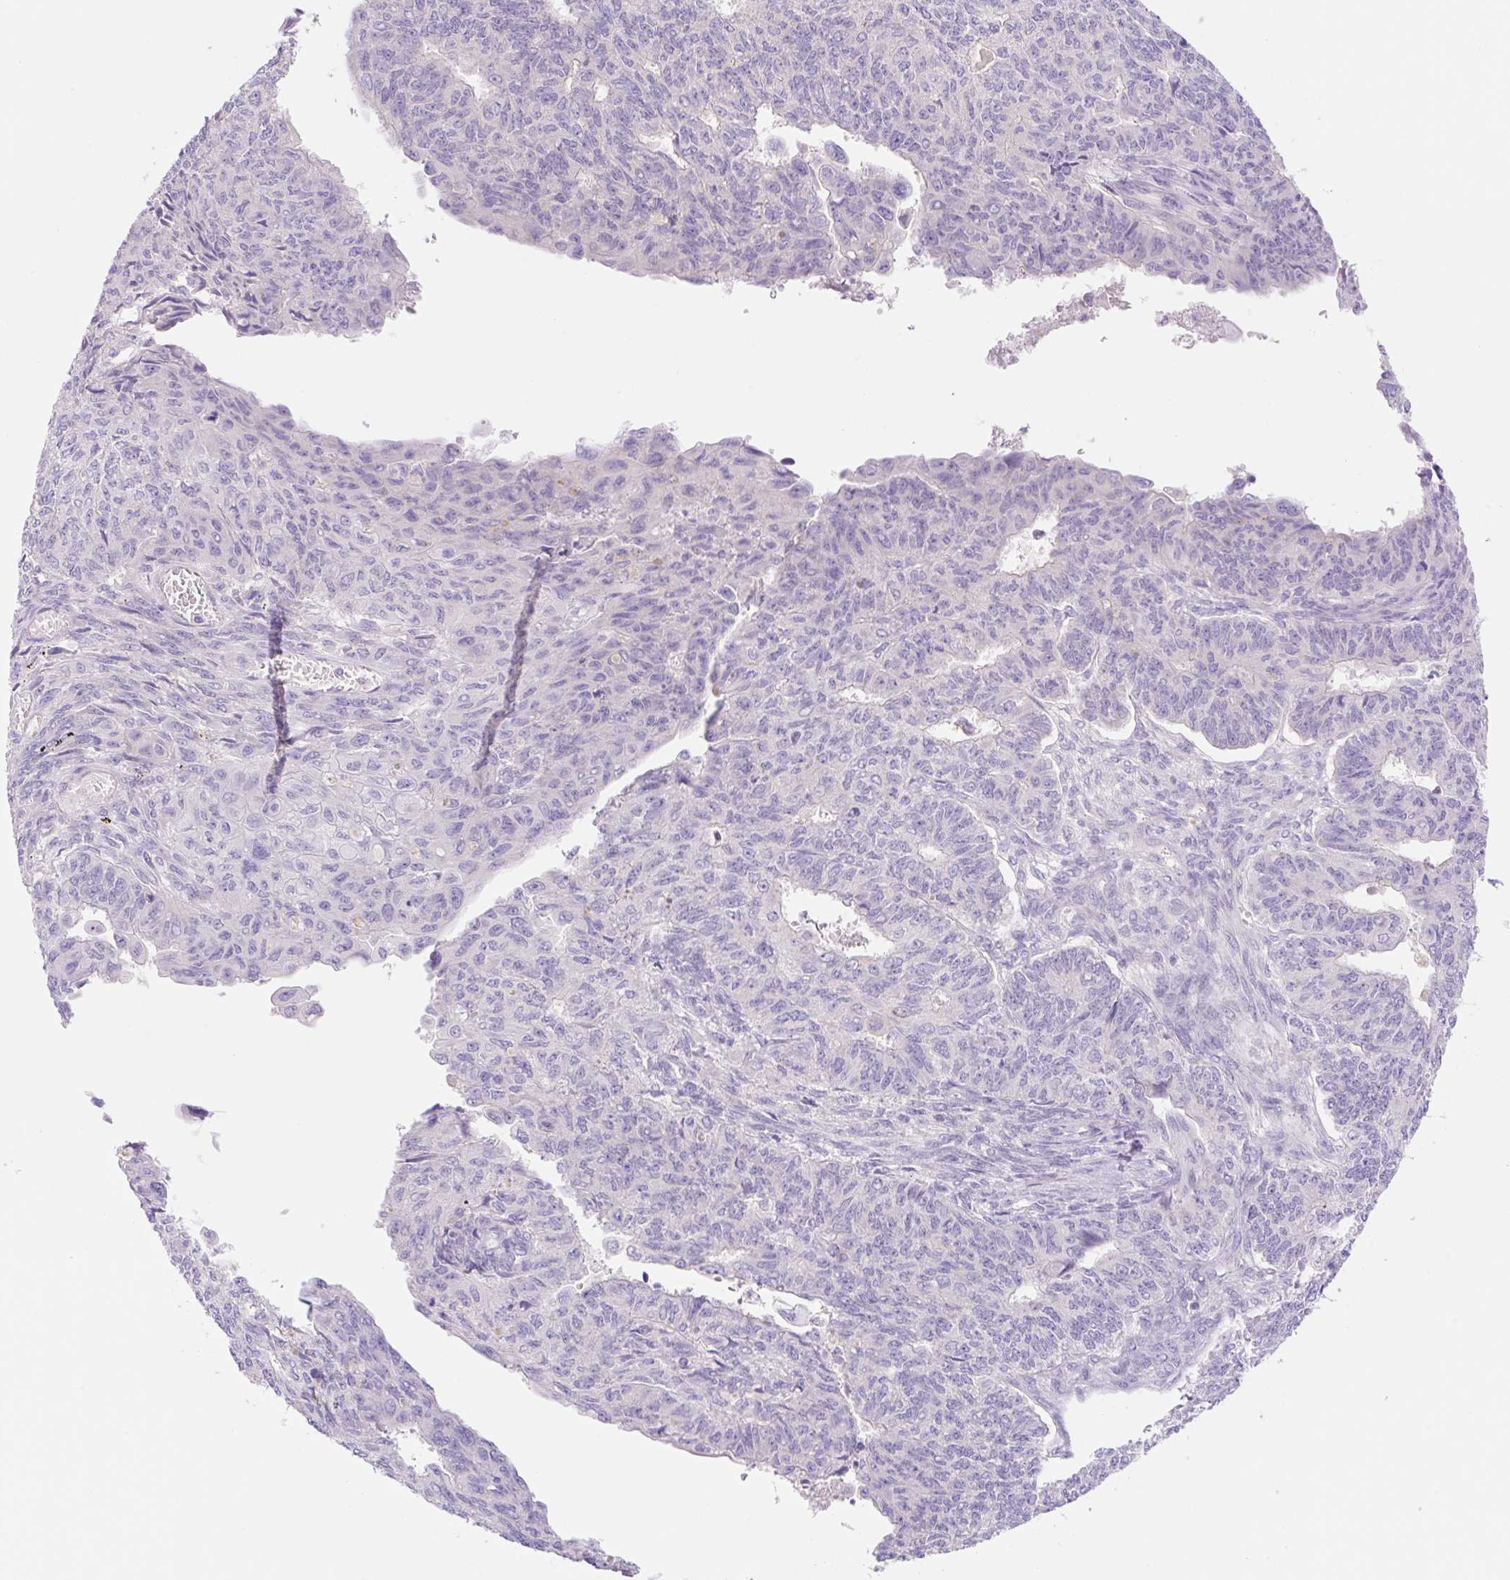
{"staining": {"intensity": "negative", "quantity": "none", "location": "none"}, "tissue": "endometrial cancer", "cell_type": "Tumor cells", "image_type": "cancer", "snomed": [{"axis": "morphology", "description": "Adenocarcinoma, NOS"}, {"axis": "topography", "description": "Endometrium"}], "caption": "IHC histopathology image of endometrial cancer (adenocarcinoma) stained for a protein (brown), which exhibits no staining in tumor cells.", "gene": "DENND5A", "patient": {"sex": "female", "age": 32}}